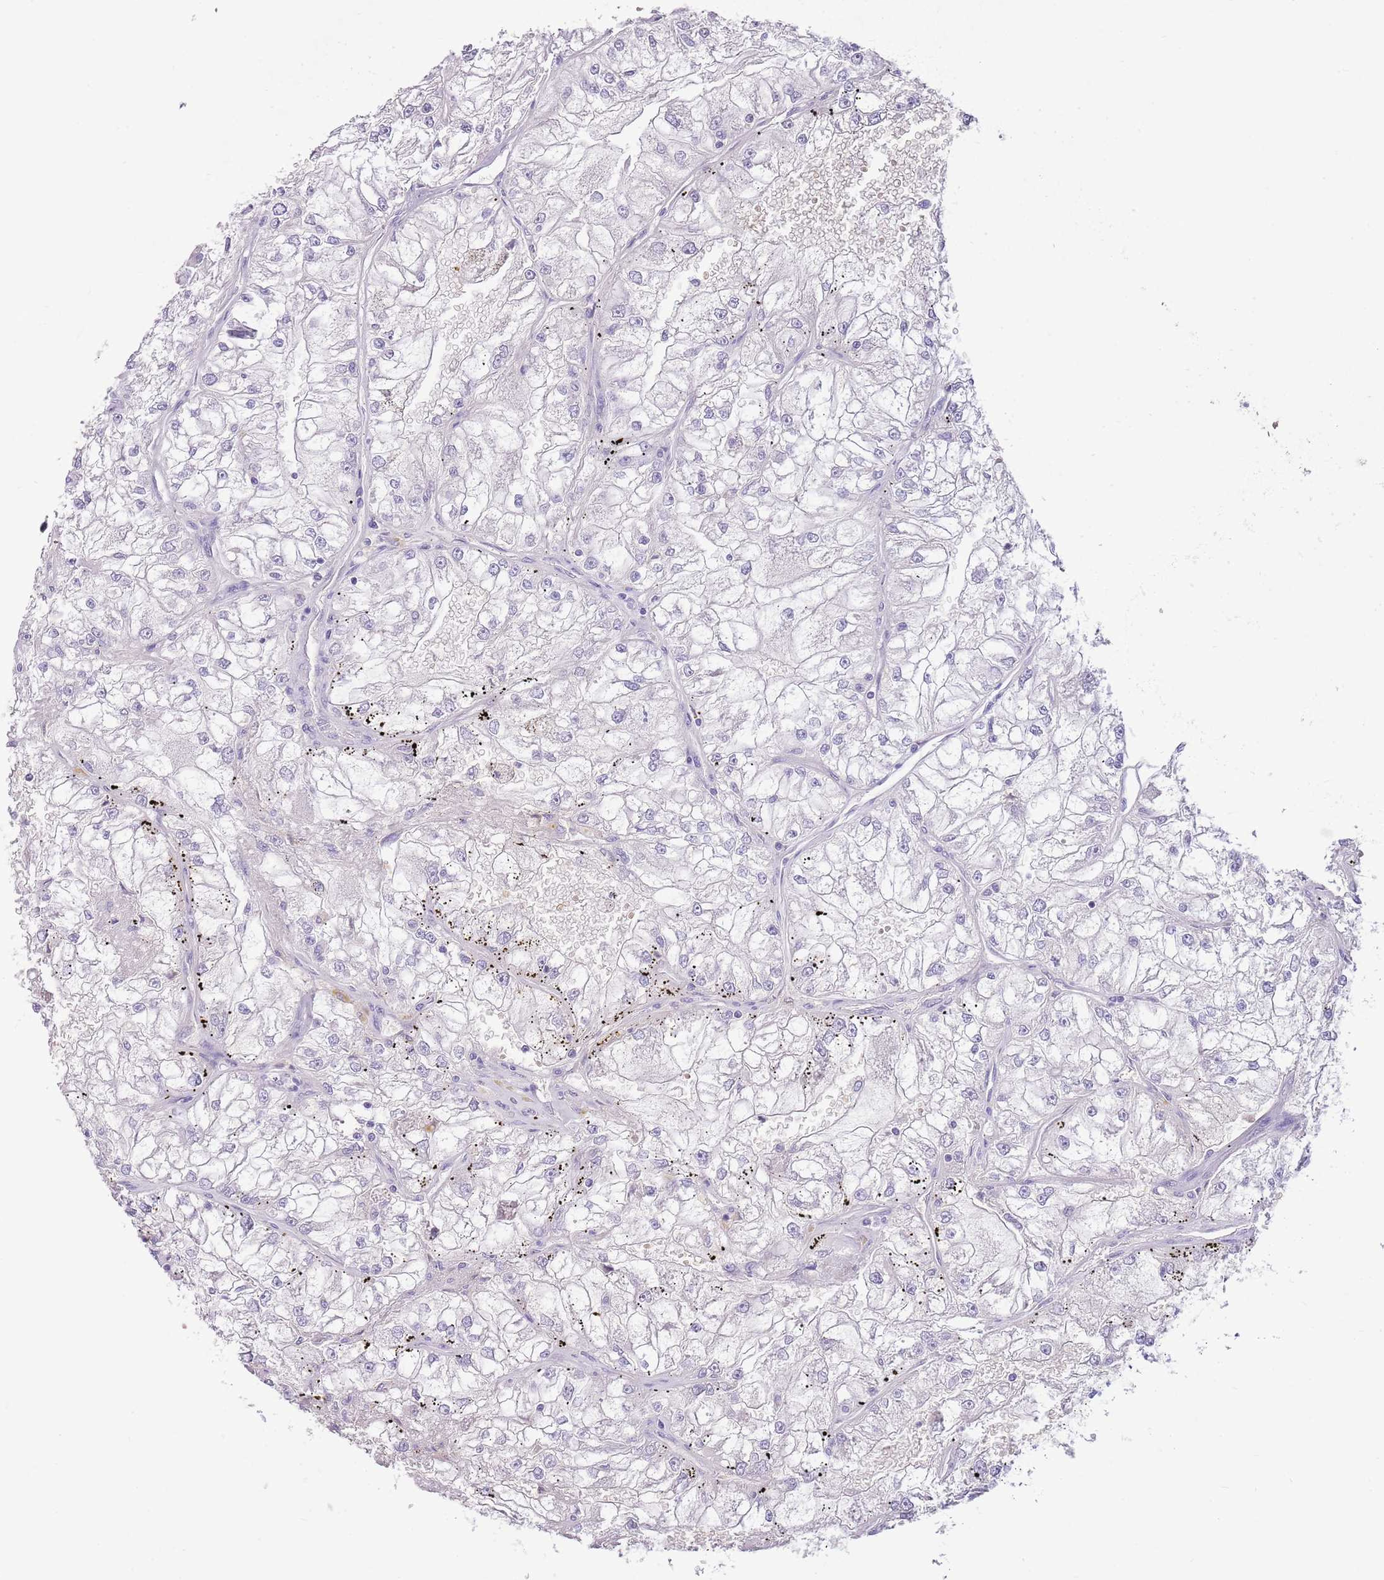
{"staining": {"intensity": "negative", "quantity": "none", "location": "none"}, "tissue": "renal cancer", "cell_type": "Tumor cells", "image_type": "cancer", "snomed": [{"axis": "morphology", "description": "Adenocarcinoma, NOS"}, {"axis": "topography", "description": "Kidney"}], "caption": "This micrograph is of renal cancer (adenocarcinoma) stained with IHC to label a protein in brown with the nuclei are counter-stained blue. There is no expression in tumor cells. The staining was performed using DAB (3,3'-diaminobenzidine) to visualize the protein expression in brown, while the nuclei were stained in blue with hematoxylin (Magnification: 20x).", "gene": "TOX2", "patient": {"sex": "female", "age": 72}}